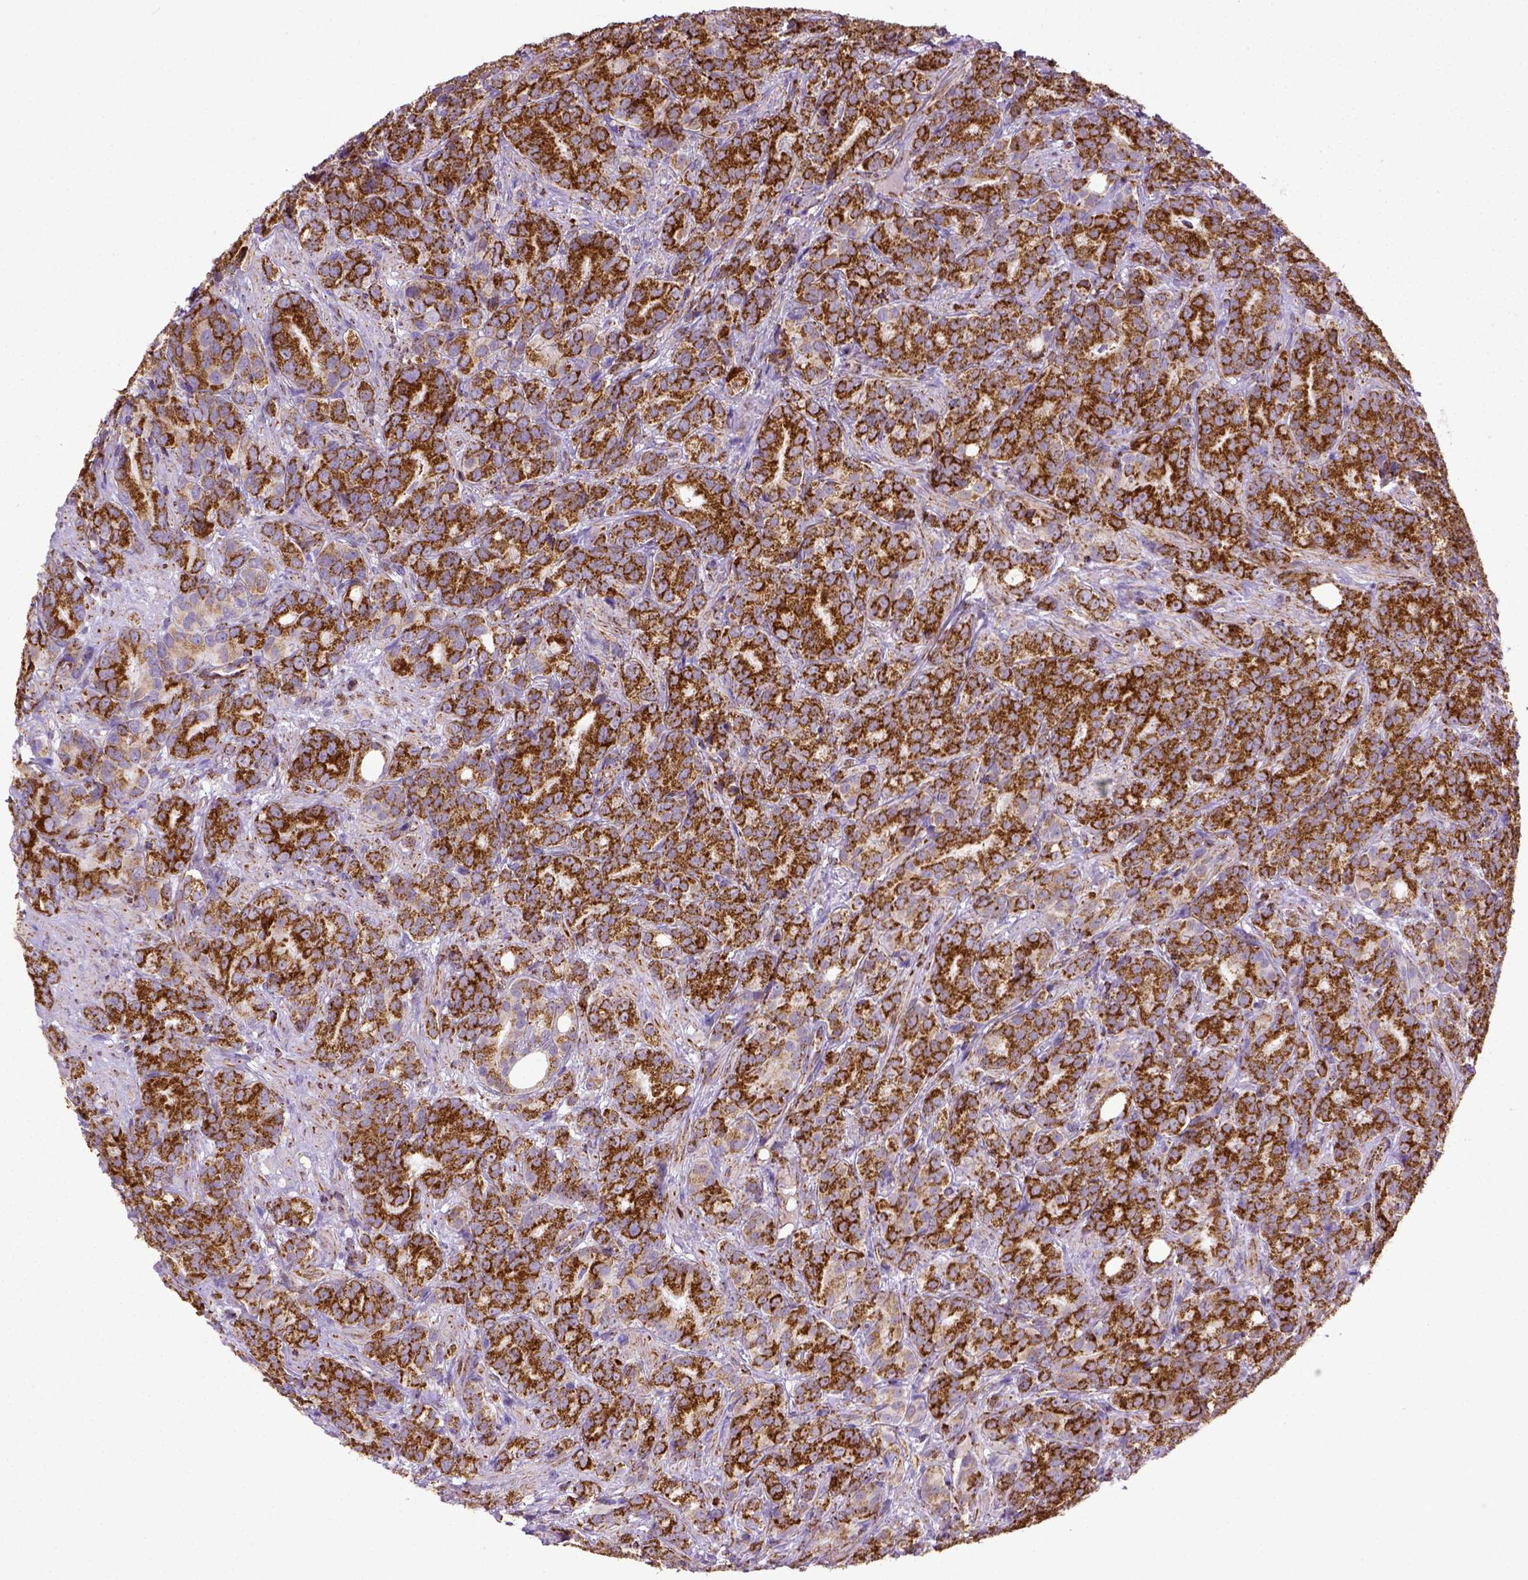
{"staining": {"intensity": "moderate", "quantity": ">75%", "location": "cytoplasmic/membranous"}, "tissue": "prostate cancer", "cell_type": "Tumor cells", "image_type": "cancer", "snomed": [{"axis": "morphology", "description": "Adenocarcinoma, High grade"}, {"axis": "topography", "description": "Prostate"}], "caption": "Human prostate cancer stained for a protein (brown) displays moderate cytoplasmic/membranous positive expression in about >75% of tumor cells.", "gene": "MT-CO1", "patient": {"sex": "male", "age": 90}}